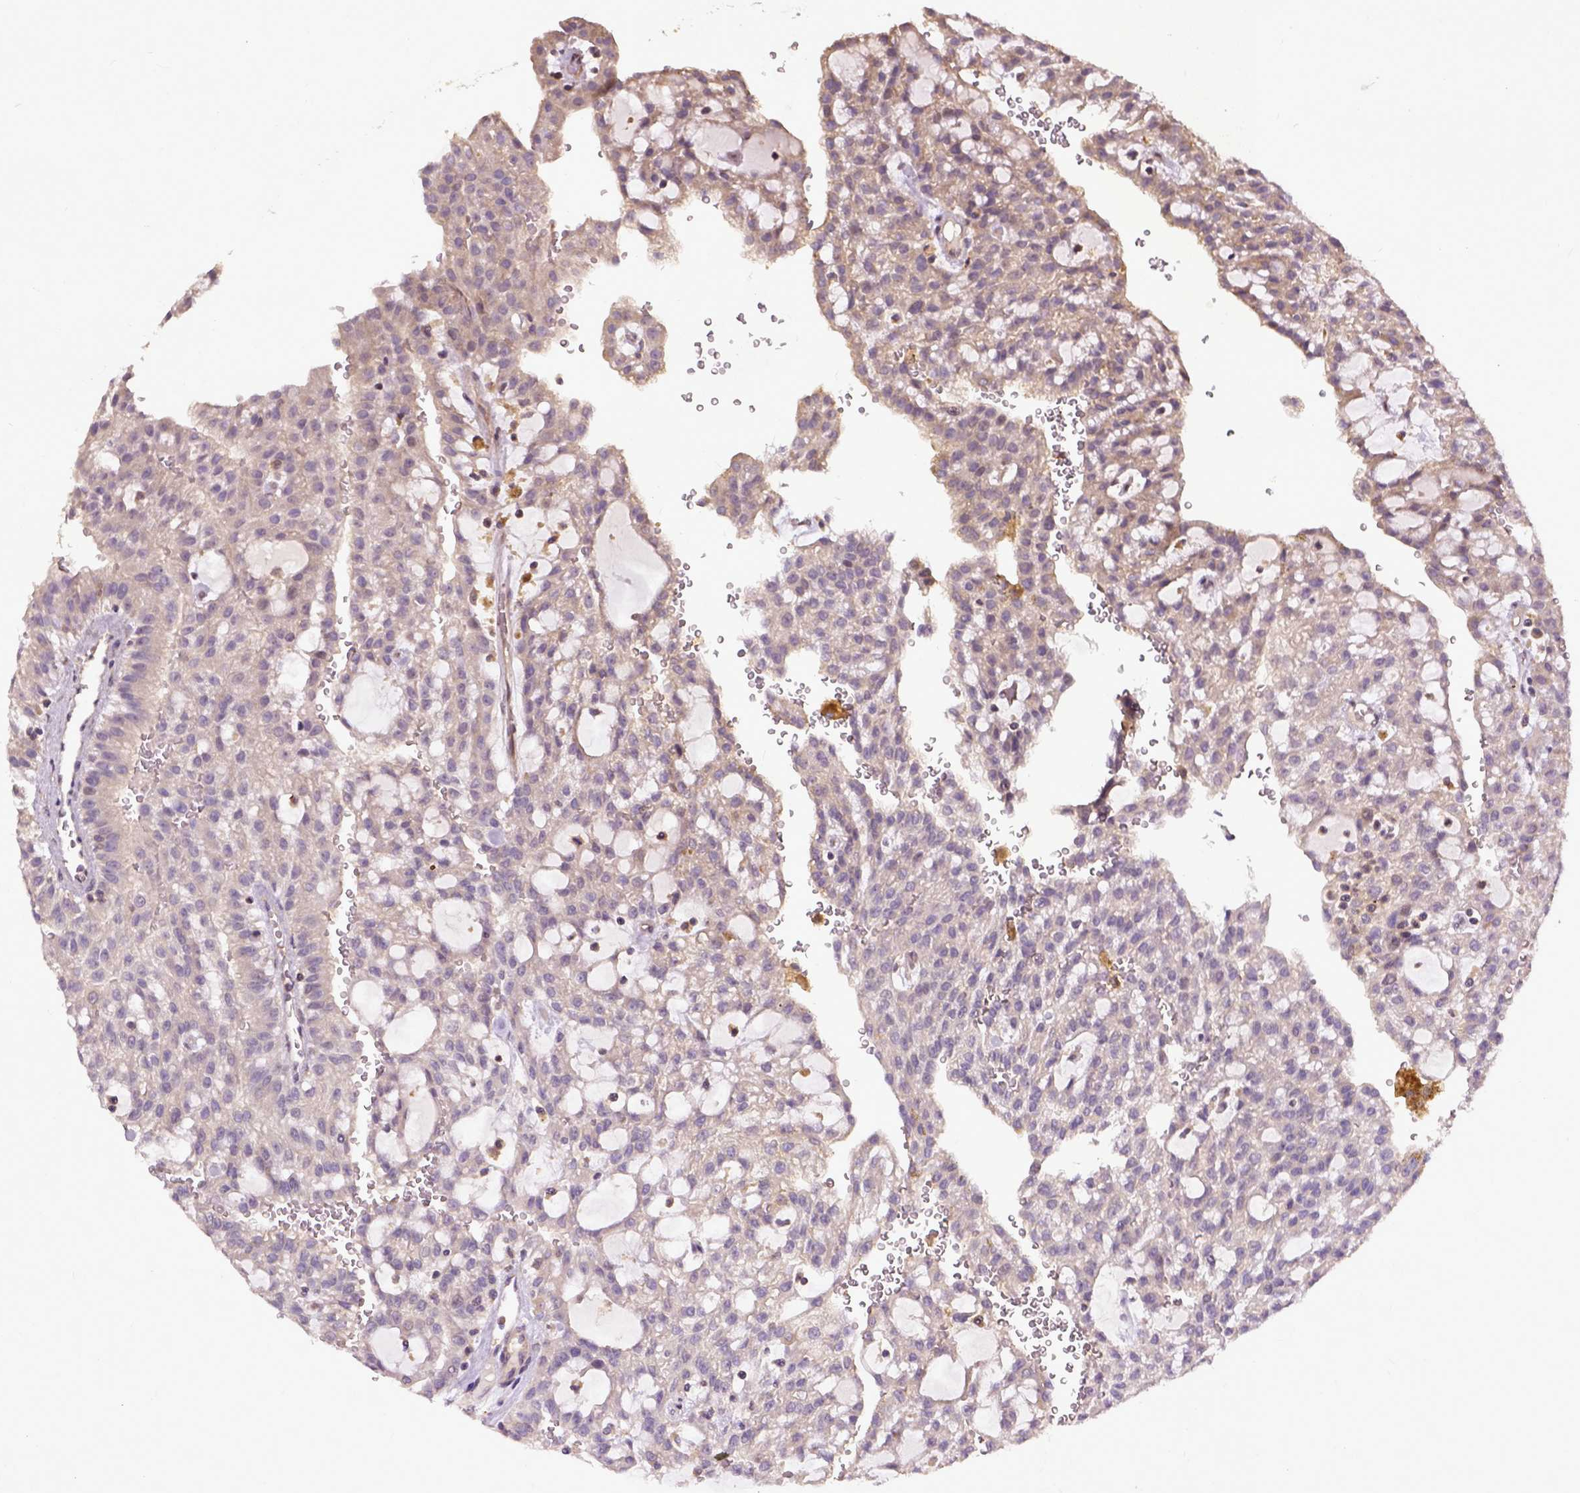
{"staining": {"intensity": "weak", "quantity": "25%-75%", "location": "cytoplasmic/membranous"}, "tissue": "renal cancer", "cell_type": "Tumor cells", "image_type": "cancer", "snomed": [{"axis": "morphology", "description": "Adenocarcinoma, NOS"}, {"axis": "topography", "description": "Kidney"}], "caption": "Weak cytoplasmic/membranous positivity is appreciated in approximately 25%-75% of tumor cells in renal cancer (adenocarcinoma).", "gene": "CPNE1", "patient": {"sex": "male", "age": 63}}